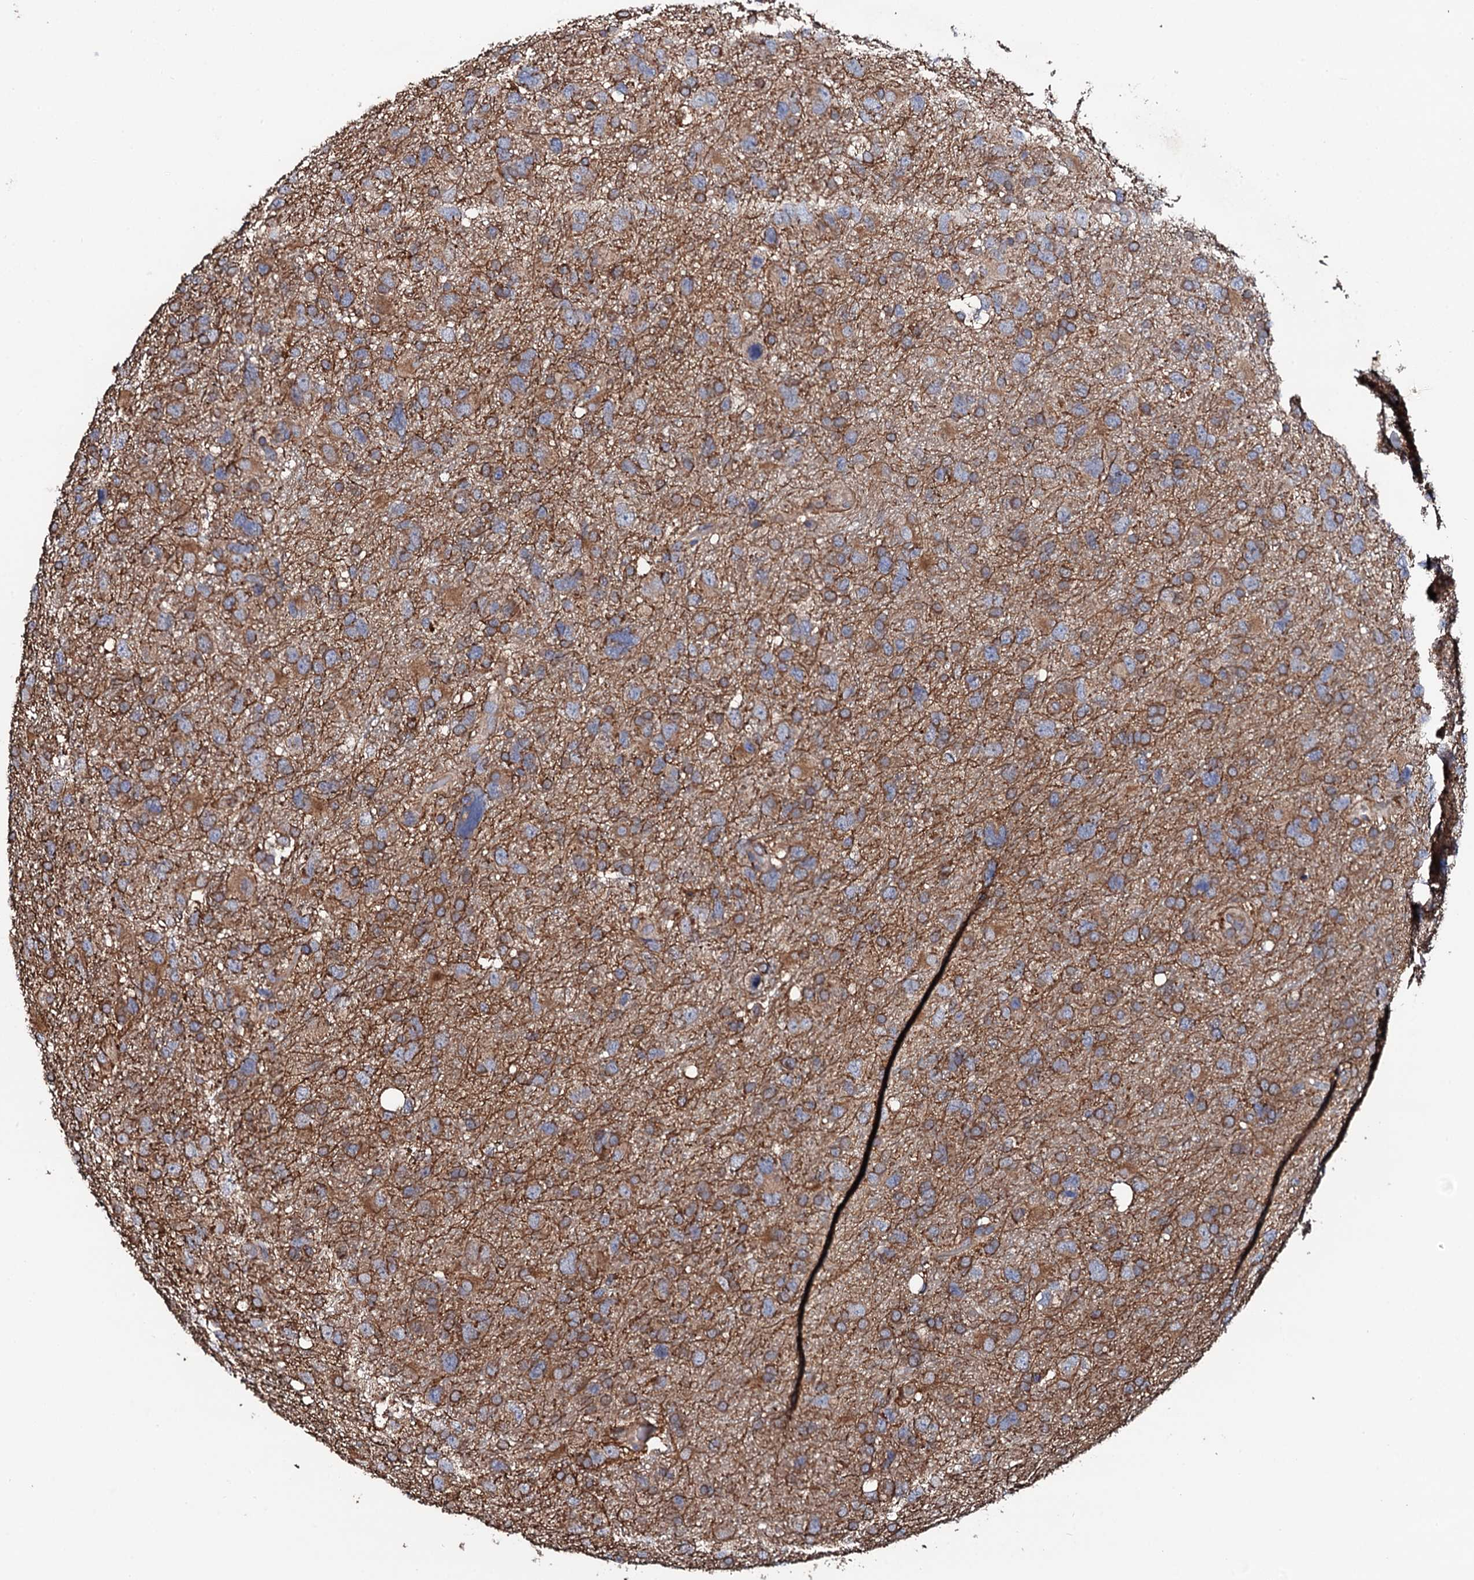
{"staining": {"intensity": "moderate", "quantity": ">75%", "location": "cytoplasmic/membranous"}, "tissue": "glioma", "cell_type": "Tumor cells", "image_type": "cancer", "snomed": [{"axis": "morphology", "description": "Glioma, malignant, High grade"}, {"axis": "topography", "description": "Brain"}], "caption": "A high-resolution histopathology image shows immunohistochemistry (IHC) staining of high-grade glioma (malignant), which shows moderate cytoplasmic/membranous positivity in about >75% of tumor cells.", "gene": "CKAP5", "patient": {"sex": "male", "age": 61}}